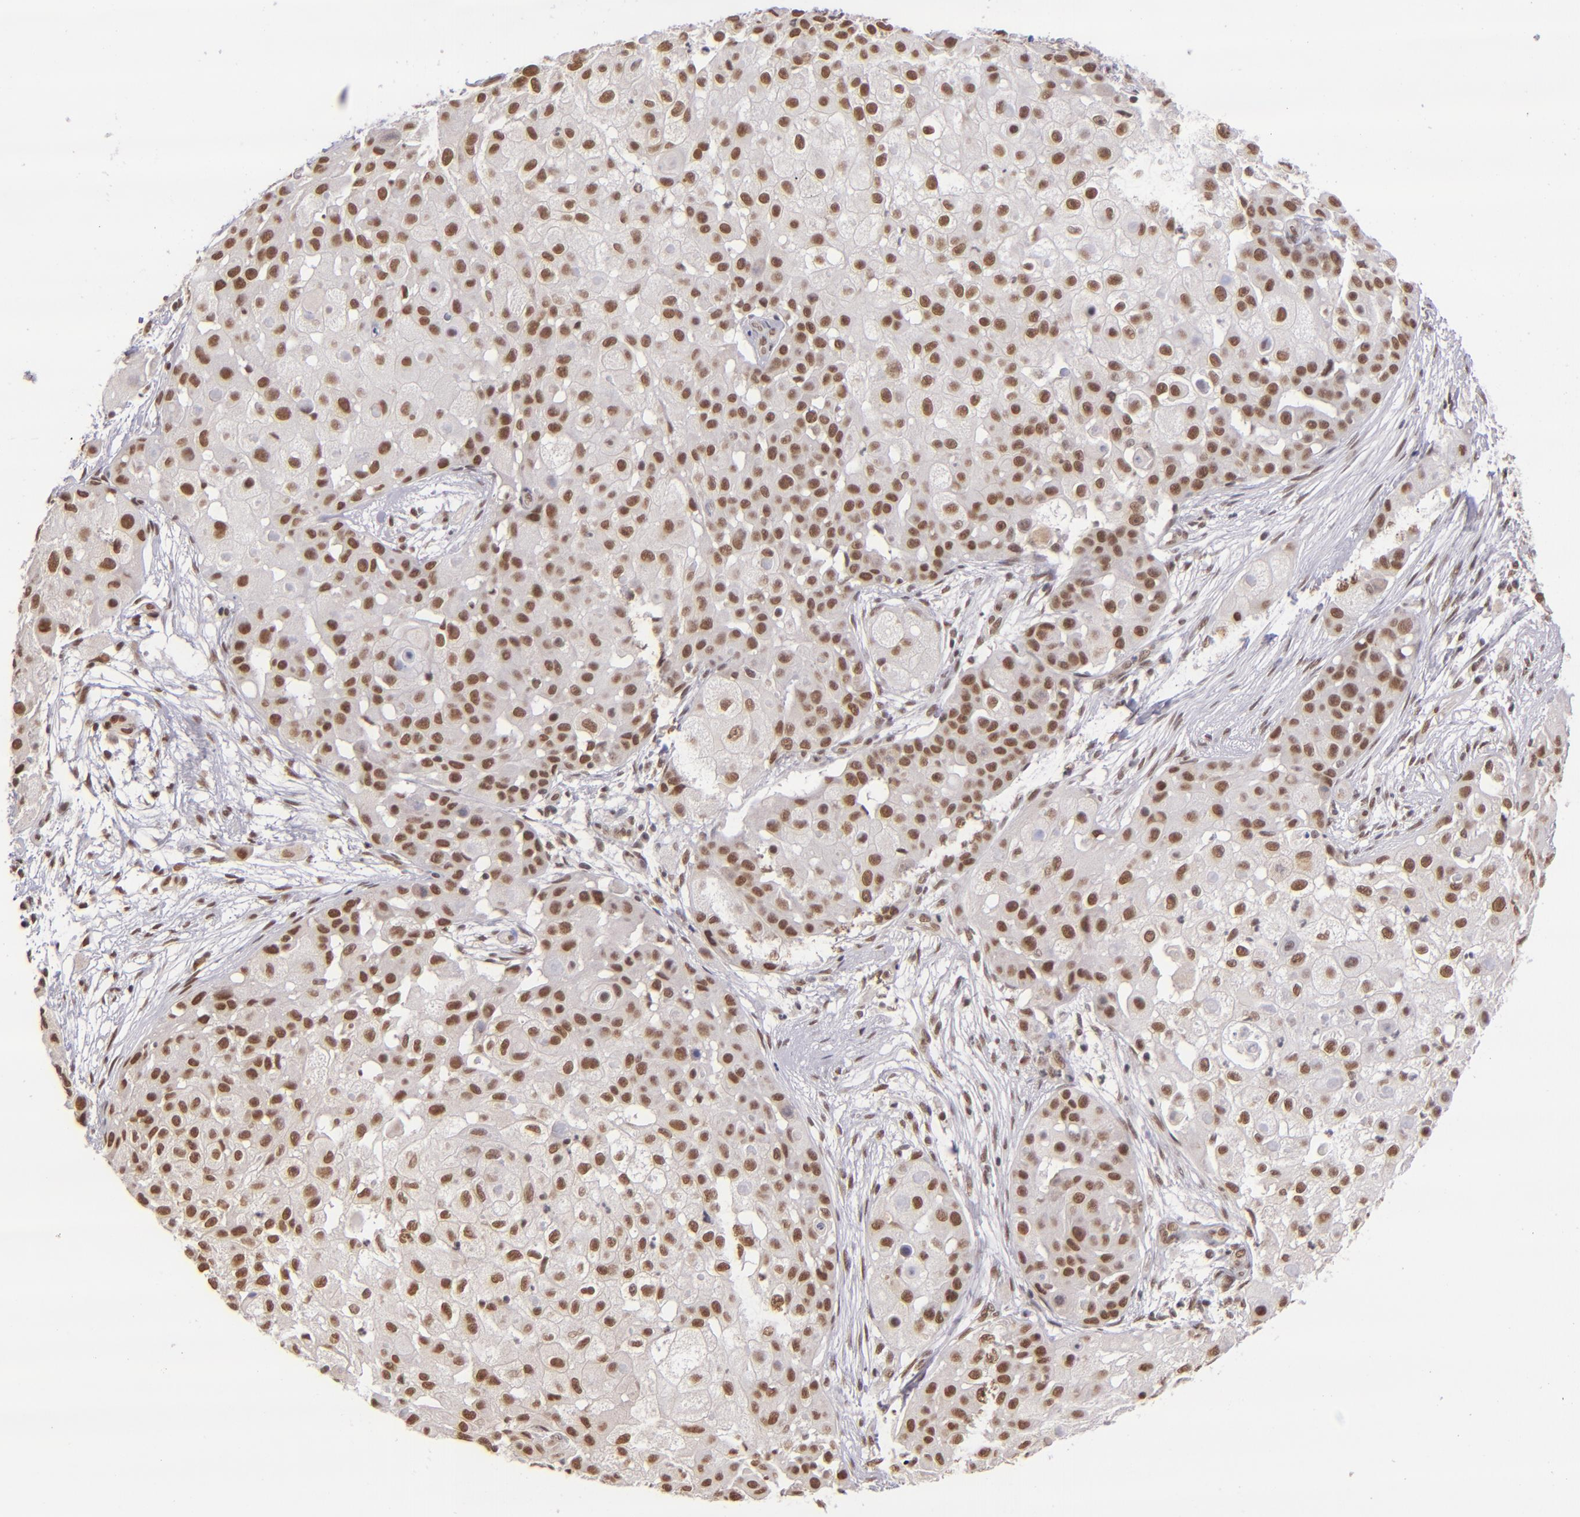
{"staining": {"intensity": "moderate", "quantity": ">75%", "location": "nuclear"}, "tissue": "skin cancer", "cell_type": "Tumor cells", "image_type": "cancer", "snomed": [{"axis": "morphology", "description": "Squamous cell carcinoma, NOS"}, {"axis": "topography", "description": "Skin"}], "caption": "Immunohistochemistry staining of skin cancer (squamous cell carcinoma), which displays medium levels of moderate nuclear expression in approximately >75% of tumor cells indicating moderate nuclear protein staining. The staining was performed using DAB (3,3'-diaminobenzidine) (brown) for protein detection and nuclei were counterstained in hematoxylin (blue).", "gene": "ZNF148", "patient": {"sex": "female", "age": 57}}